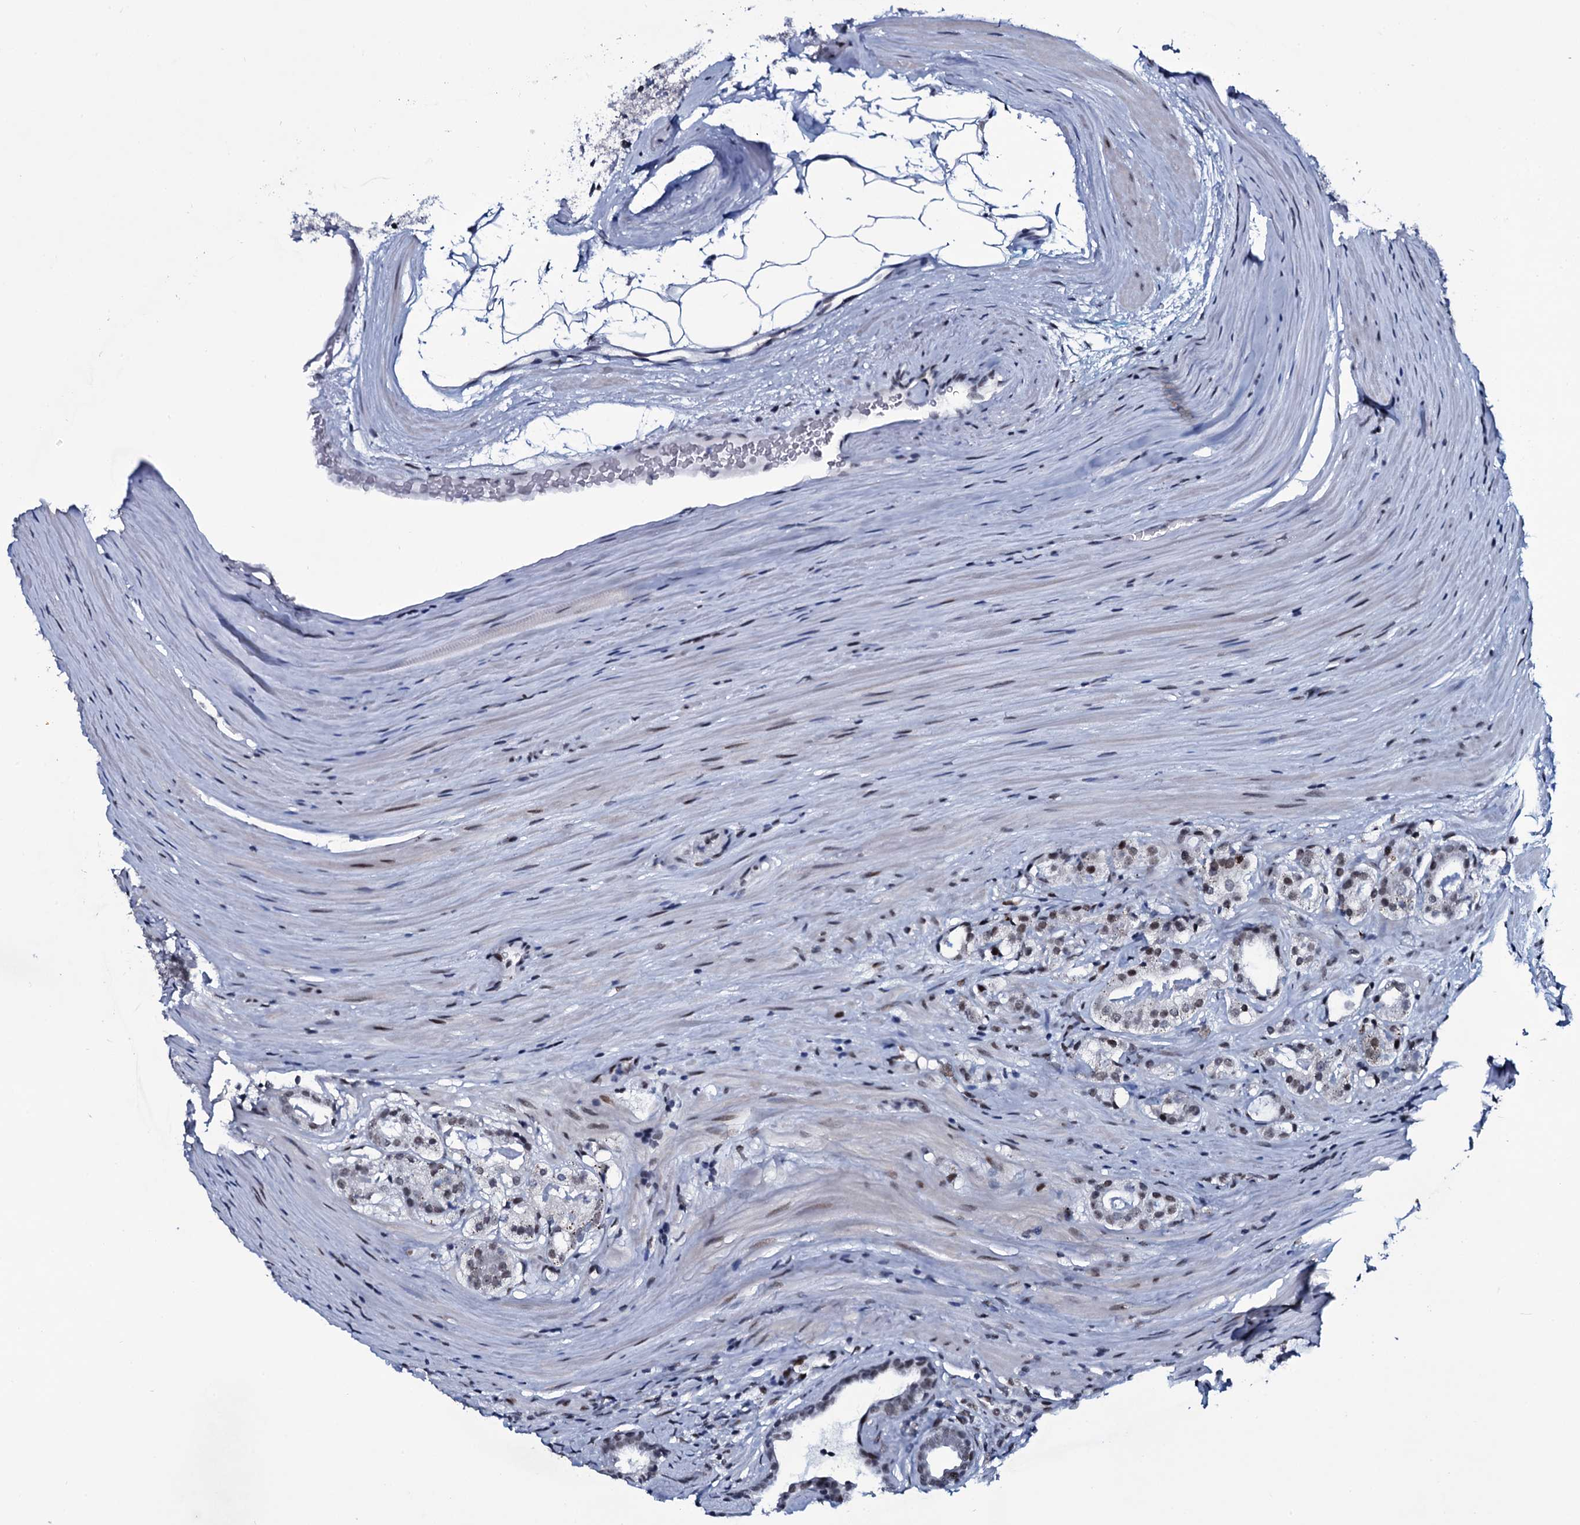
{"staining": {"intensity": "weak", "quantity": "<25%", "location": "nuclear"}, "tissue": "prostate cancer", "cell_type": "Tumor cells", "image_type": "cancer", "snomed": [{"axis": "morphology", "description": "Adenocarcinoma, High grade"}, {"axis": "topography", "description": "Prostate"}], "caption": "Adenocarcinoma (high-grade) (prostate) was stained to show a protein in brown. There is no significant expression in tumor cells.", "gene": "ZMIZ2", "patient": {"sex": "male", "age": 63}}